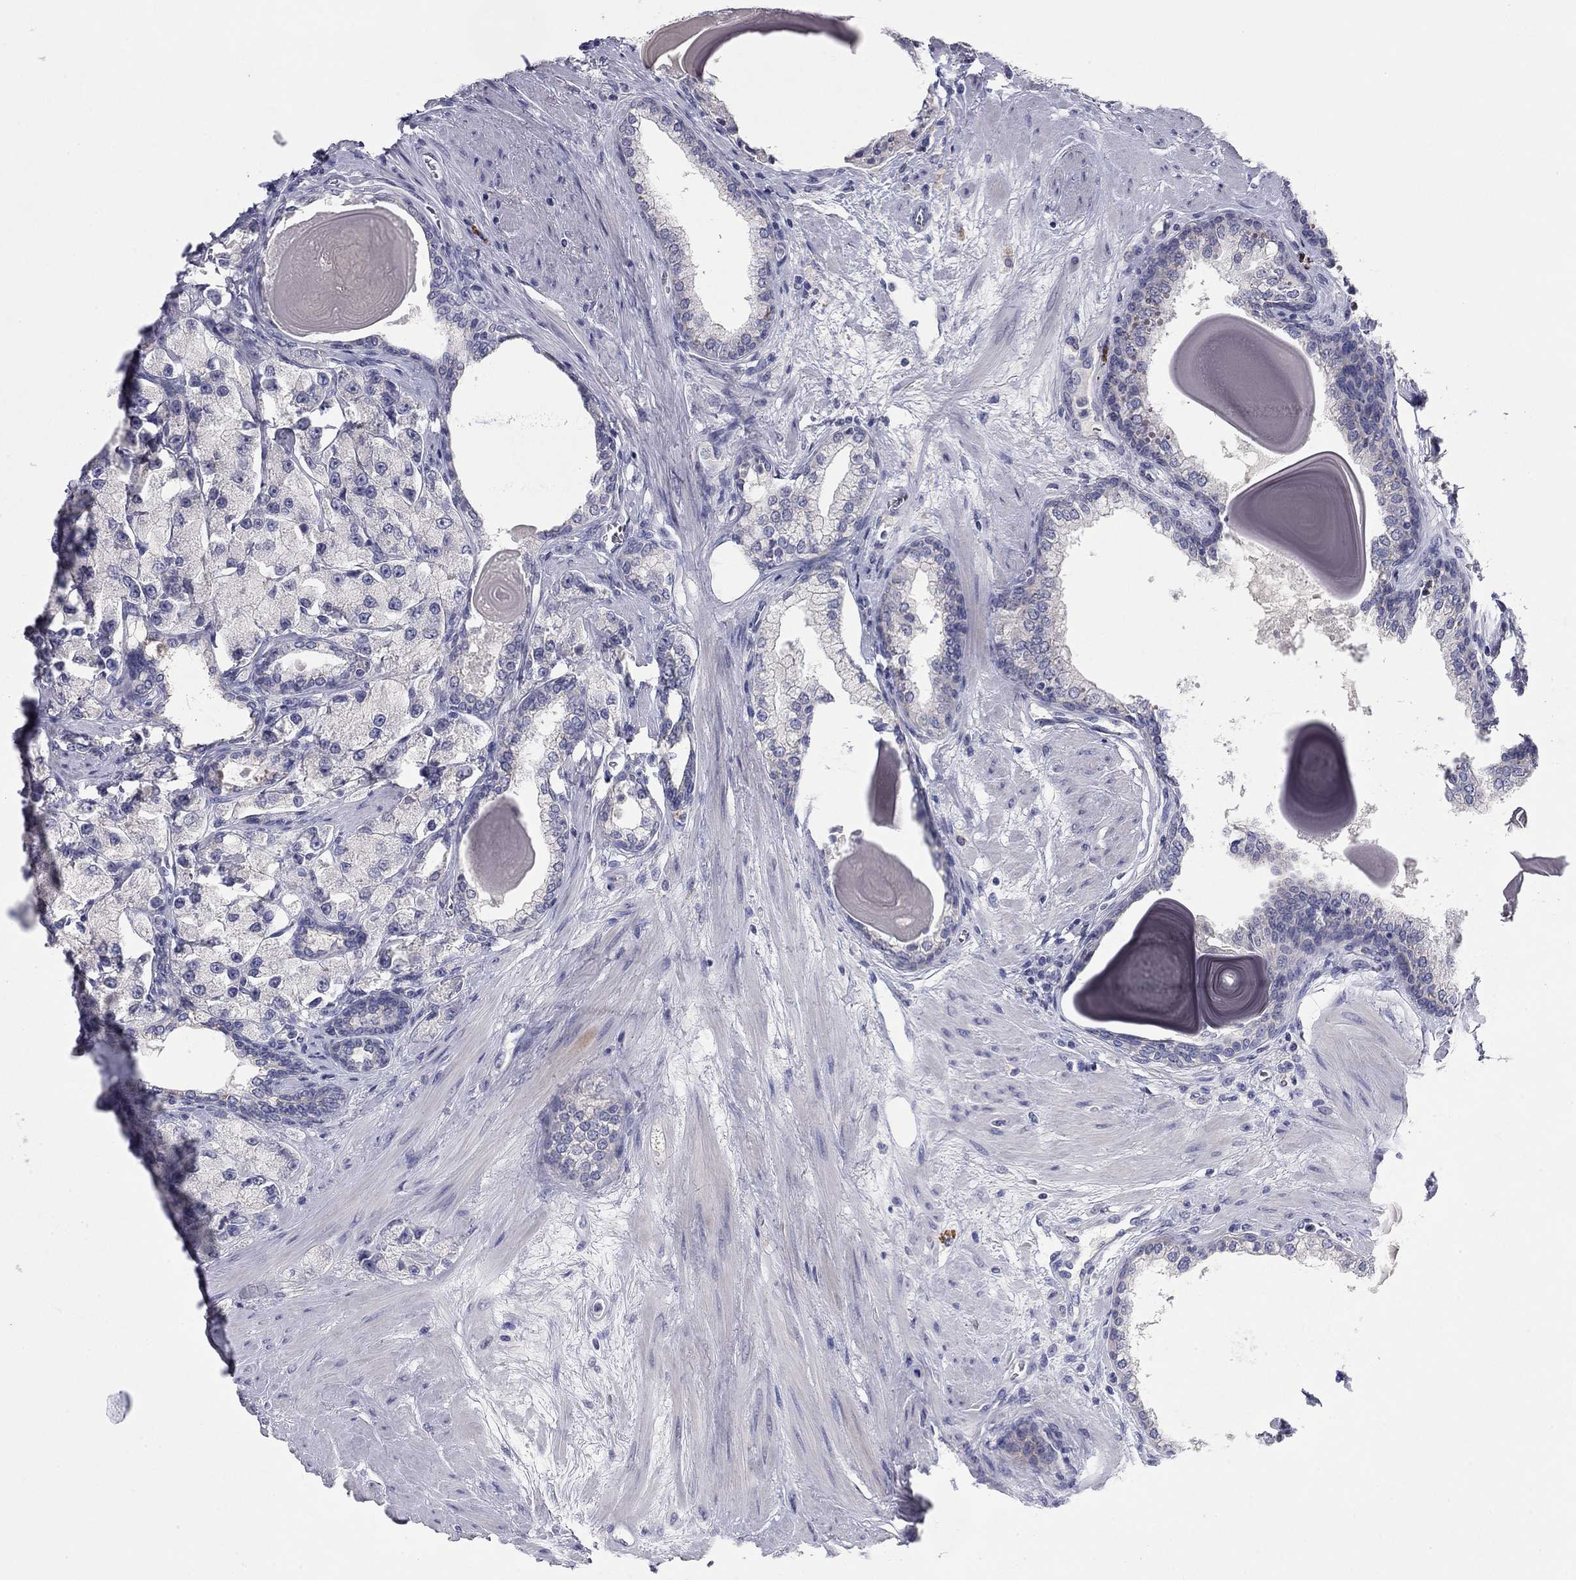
{"staining": {"intensity": "negative", "quantity": "none", "location": "none"}, "tissue": "prostate cancer", "cell_type": "Tumor cells", "image_type": "cancer", "snomed": [{"axis": "morphology", "description": "Adenocarcinoma, NOS"}, {"axis": "topography", "description": "Prostate and seminal vesicle, NOS"}, {"axis": "topography", "description": "Prostate"}], "caption": "A high-resolution micrograph shows IHC staining of adenocarcinoma (prostate), which exhibits no significant expression in tumor cells. The staining is performed using DAB brown chromogen with nuclei counter-stained in using hematoxylin.", "gene": "CNTNAP4", "patient": {"sex": "male", "age": 64}}